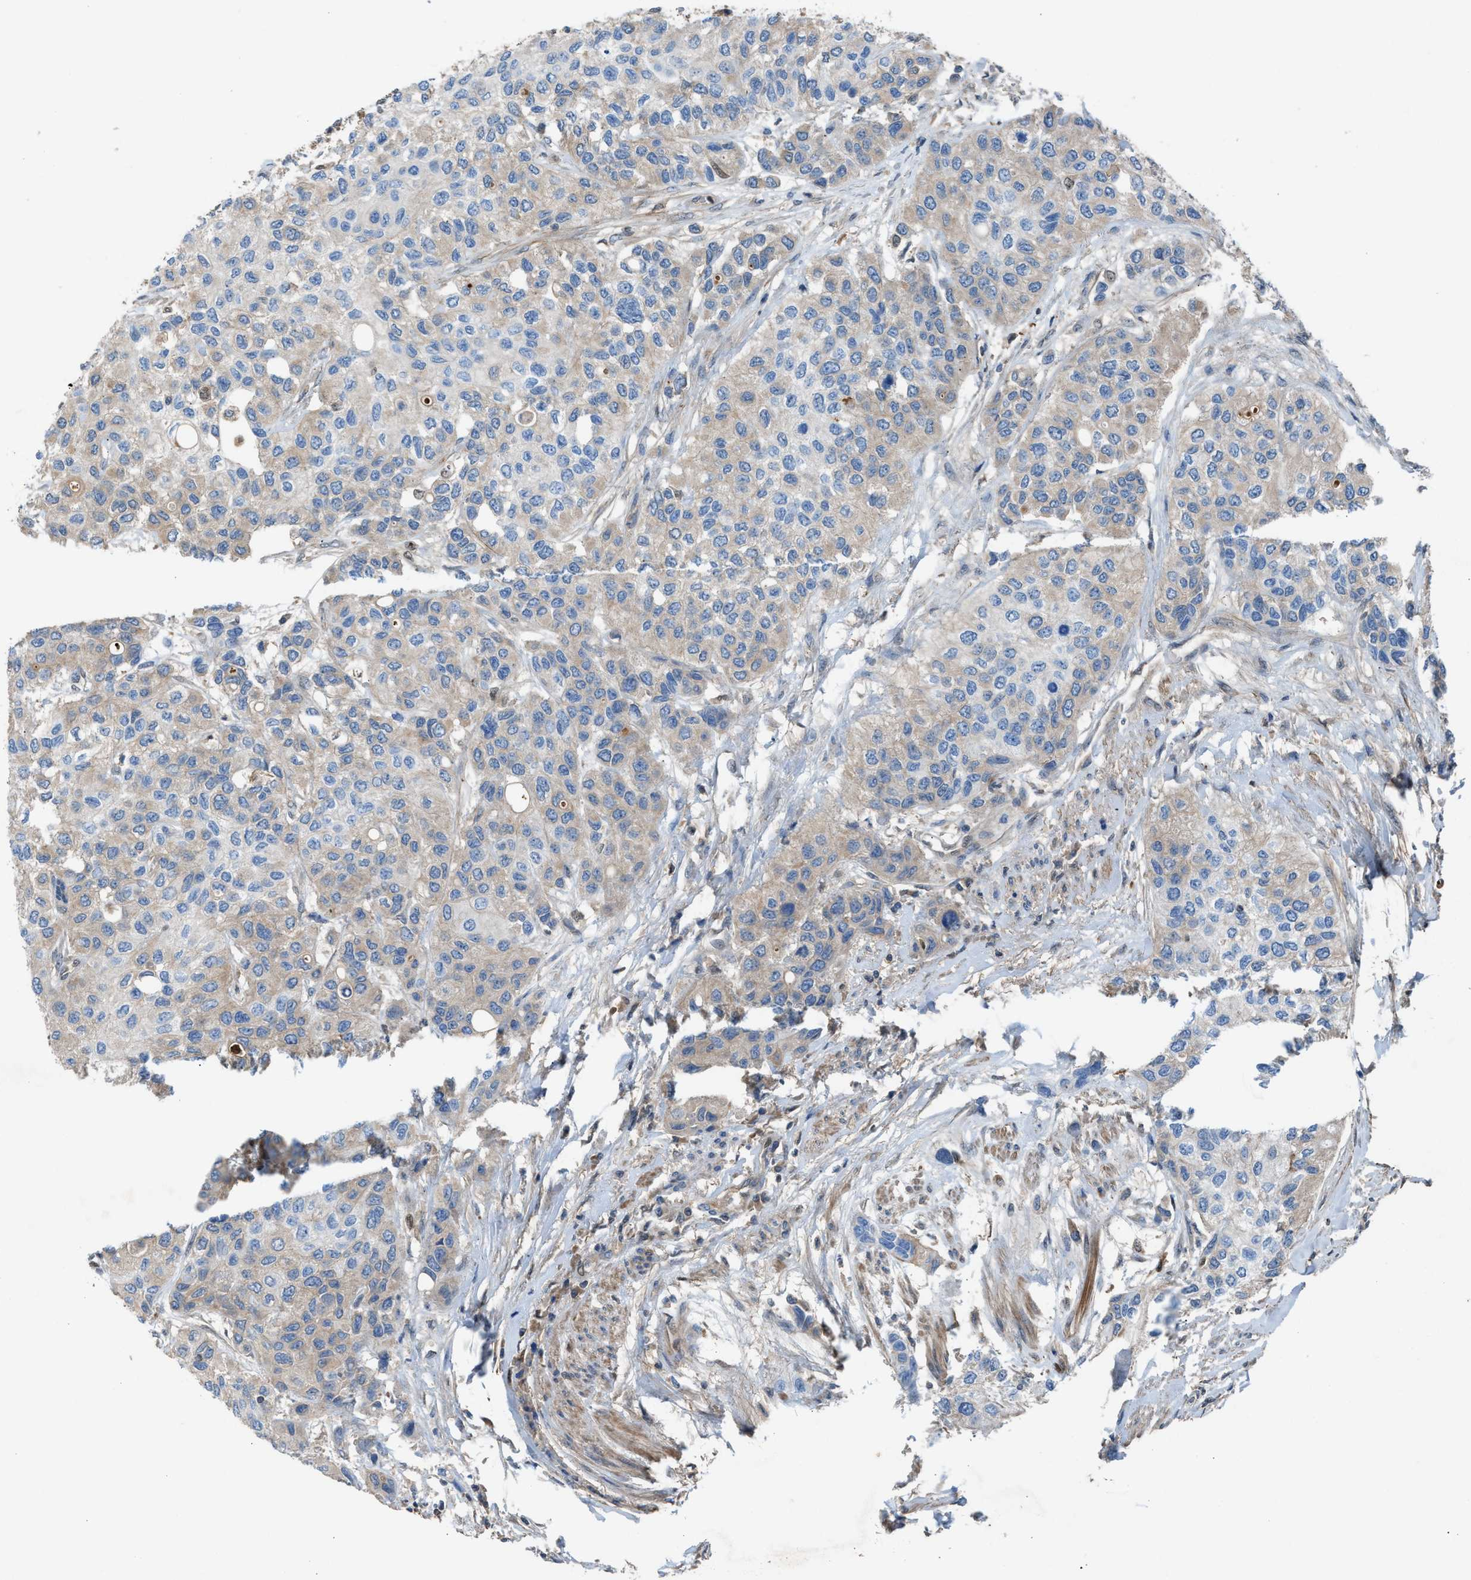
{"staining": {"intensity": "negative", "quantity": "none", "location": "none"}, "tissue": "urothelial cancer", "cell_type": "Tumor cells", "image_type": "cancer", "snomed": [{"axis": "morphology", "description": "Urothelial carcinoma, High grade"}, {"axis": "topography", "description": "Urinary bladder"}], "caption": "DAB immunohistochemical staining of human high-grade urothelial carcinoma reveals no significant positivity in tumor cells.", "gene": "TPK1", "patient": {"sex": "female", "age": 56}}